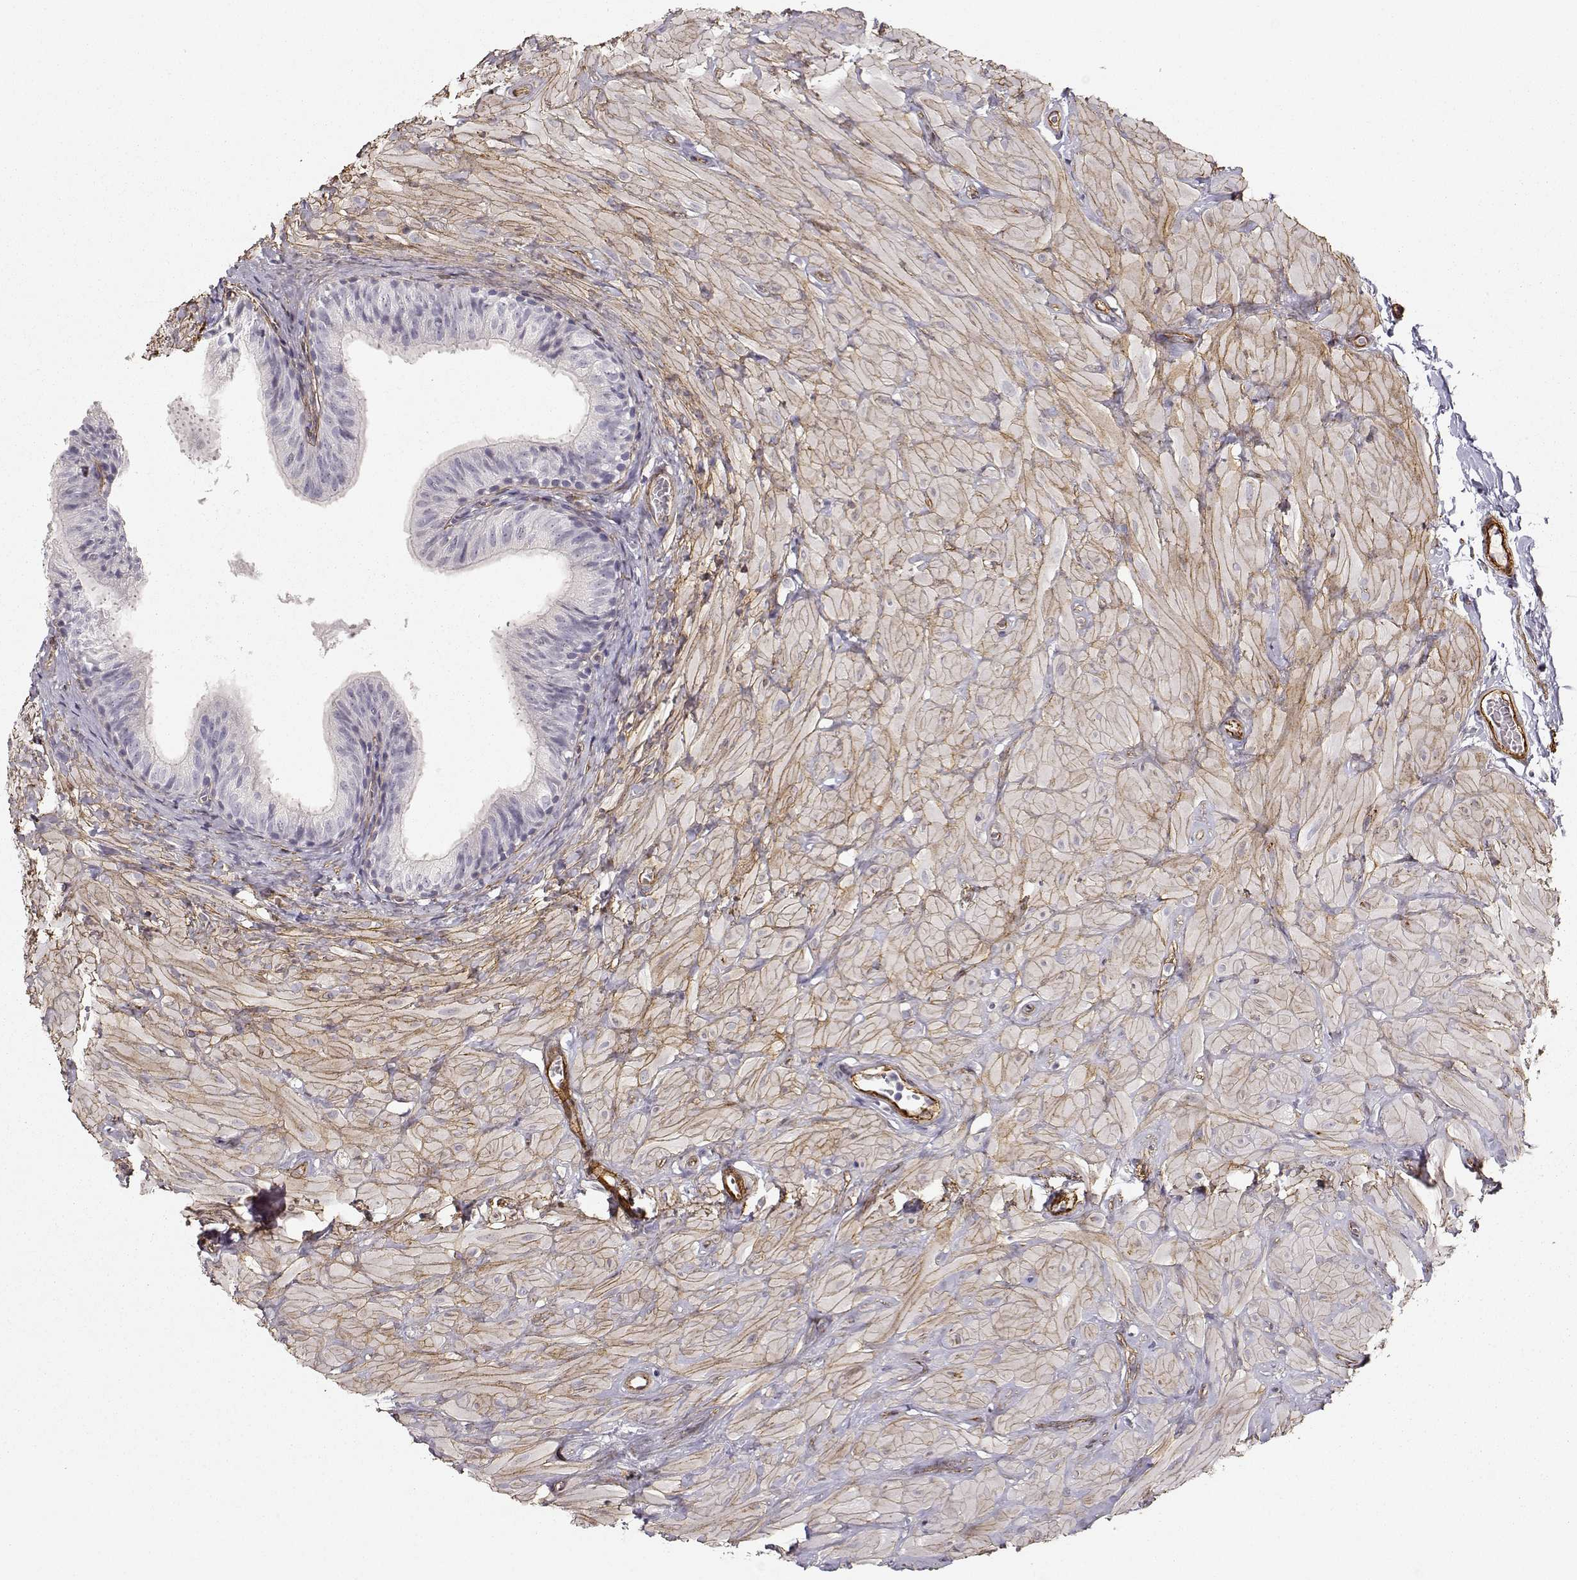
{"staining": {"intensity": "negative", "quantity": "none", "location": "none"}, "tissue": "epididymis", "cell_type": "Glandular cells", "image_type": "normal", "snomed": [{"axis": "morphology", "description": "Normal tissue, NOS"}, {"axis": "topography", "description": "Epididymis"}, {"axis": "topography", "description": "Vas deferens"}], "caption": "This is a photomicrograph of immunohistochemistry staining of benign epididymis, which shows no staining in glandular cells. (DAB (3,3'-diaminobenzidine) immunohistochemistry (IHC), high magnification).", "gene": "LAMC1", "patient": {"sex": "male", "age": 23}}